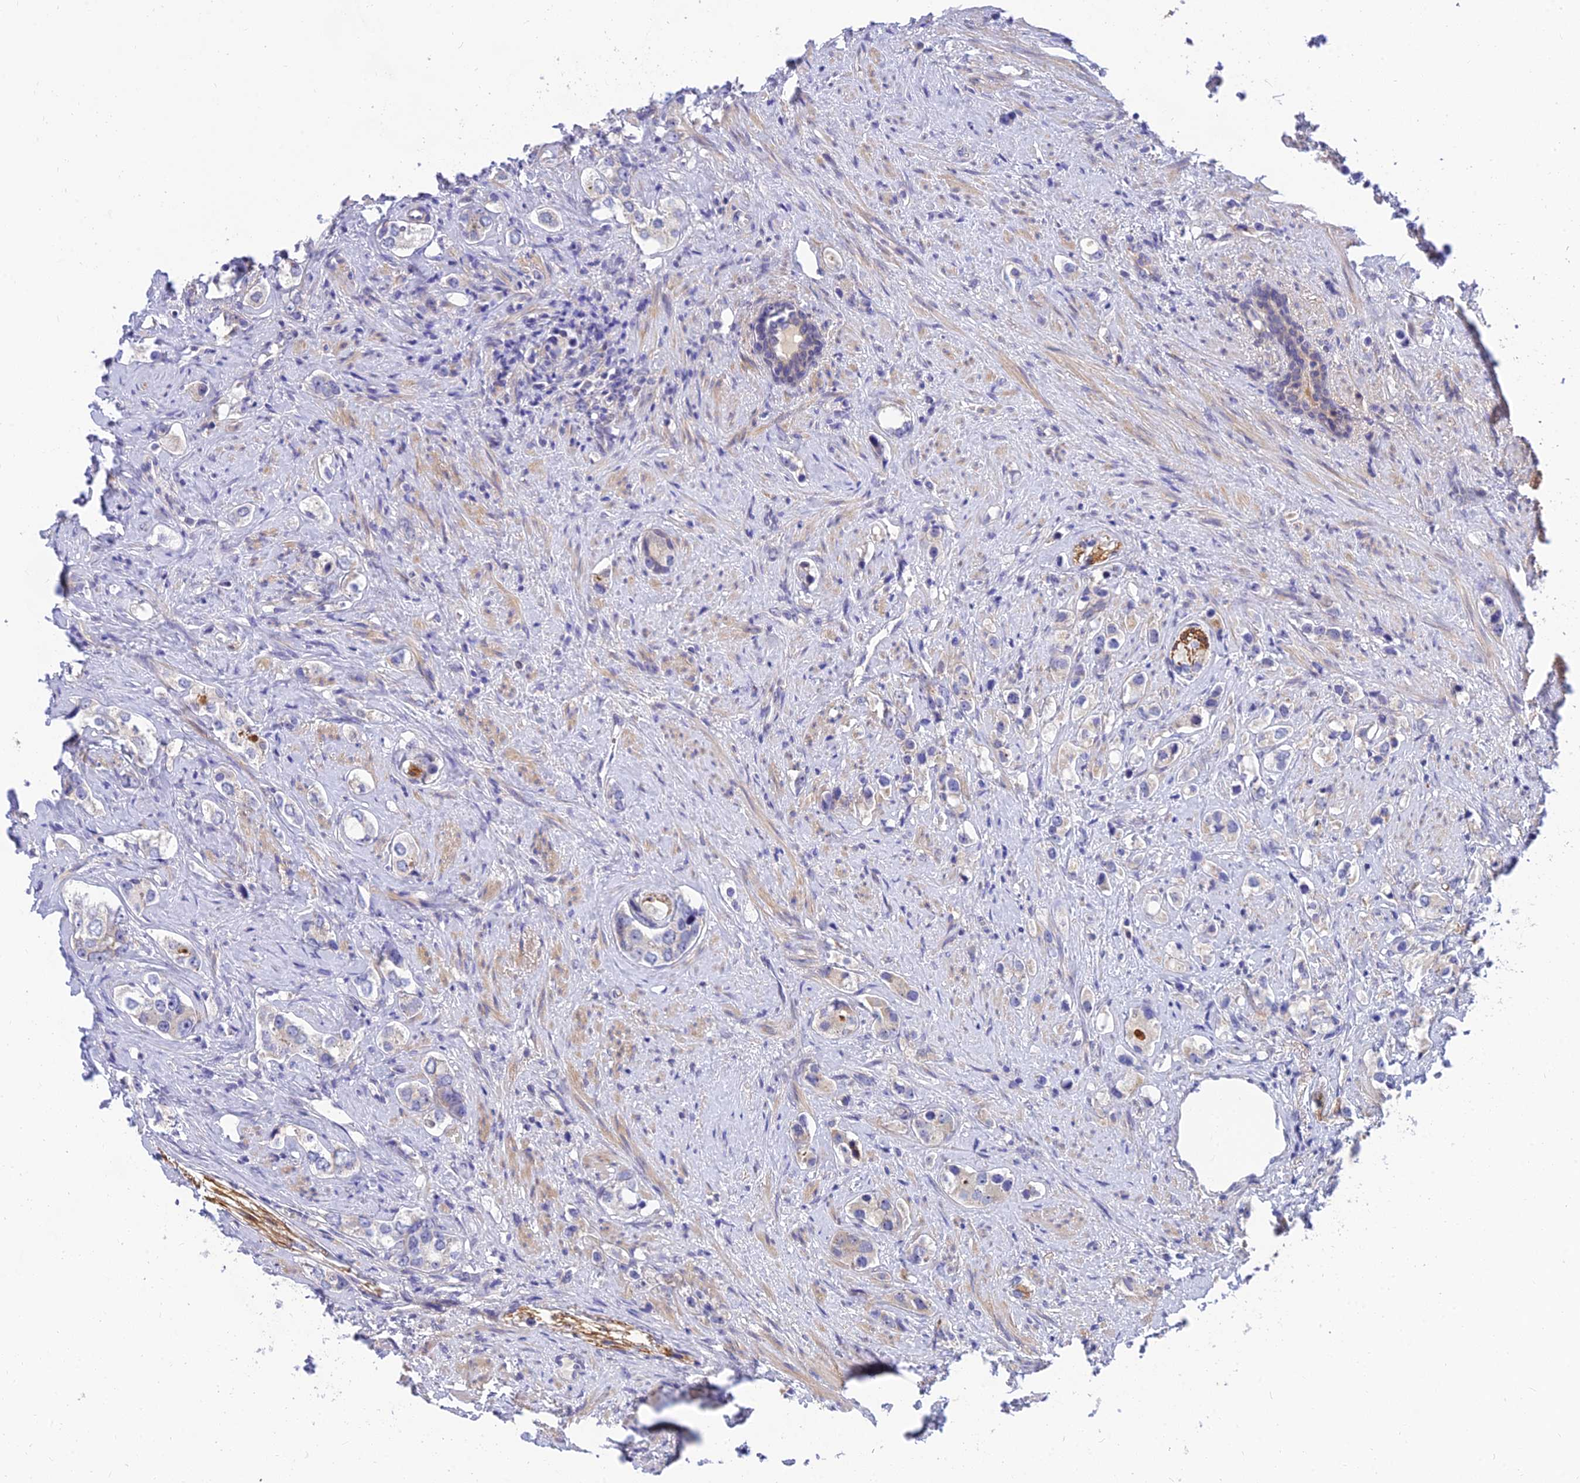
{"staining": {"intensity": "negative", "quantity": "none", "location": "none"}, "tissue": "prostate cancer", "cell_type": "Tumor cells", "image_type": "cancer", "snomed": [{"axis": "morphology", "description": "Adenocarcinoma, High grade"}, {"axis": "topography", "description": "Prostate"}], "caption": "A high-resolution image shows immunohistochemistry (IHC) staining of adenocarcinoma (high-grade) (prostate), which exhibits no significant positivity in tumor cells. The staining is performed using DAB (3,3'-diaminobenzidine) brown chromogen with nuclei counter-stained in using hematoxylin.", "gene": "ANKS4B", "patient": {"sex": "male", "age": 63}}